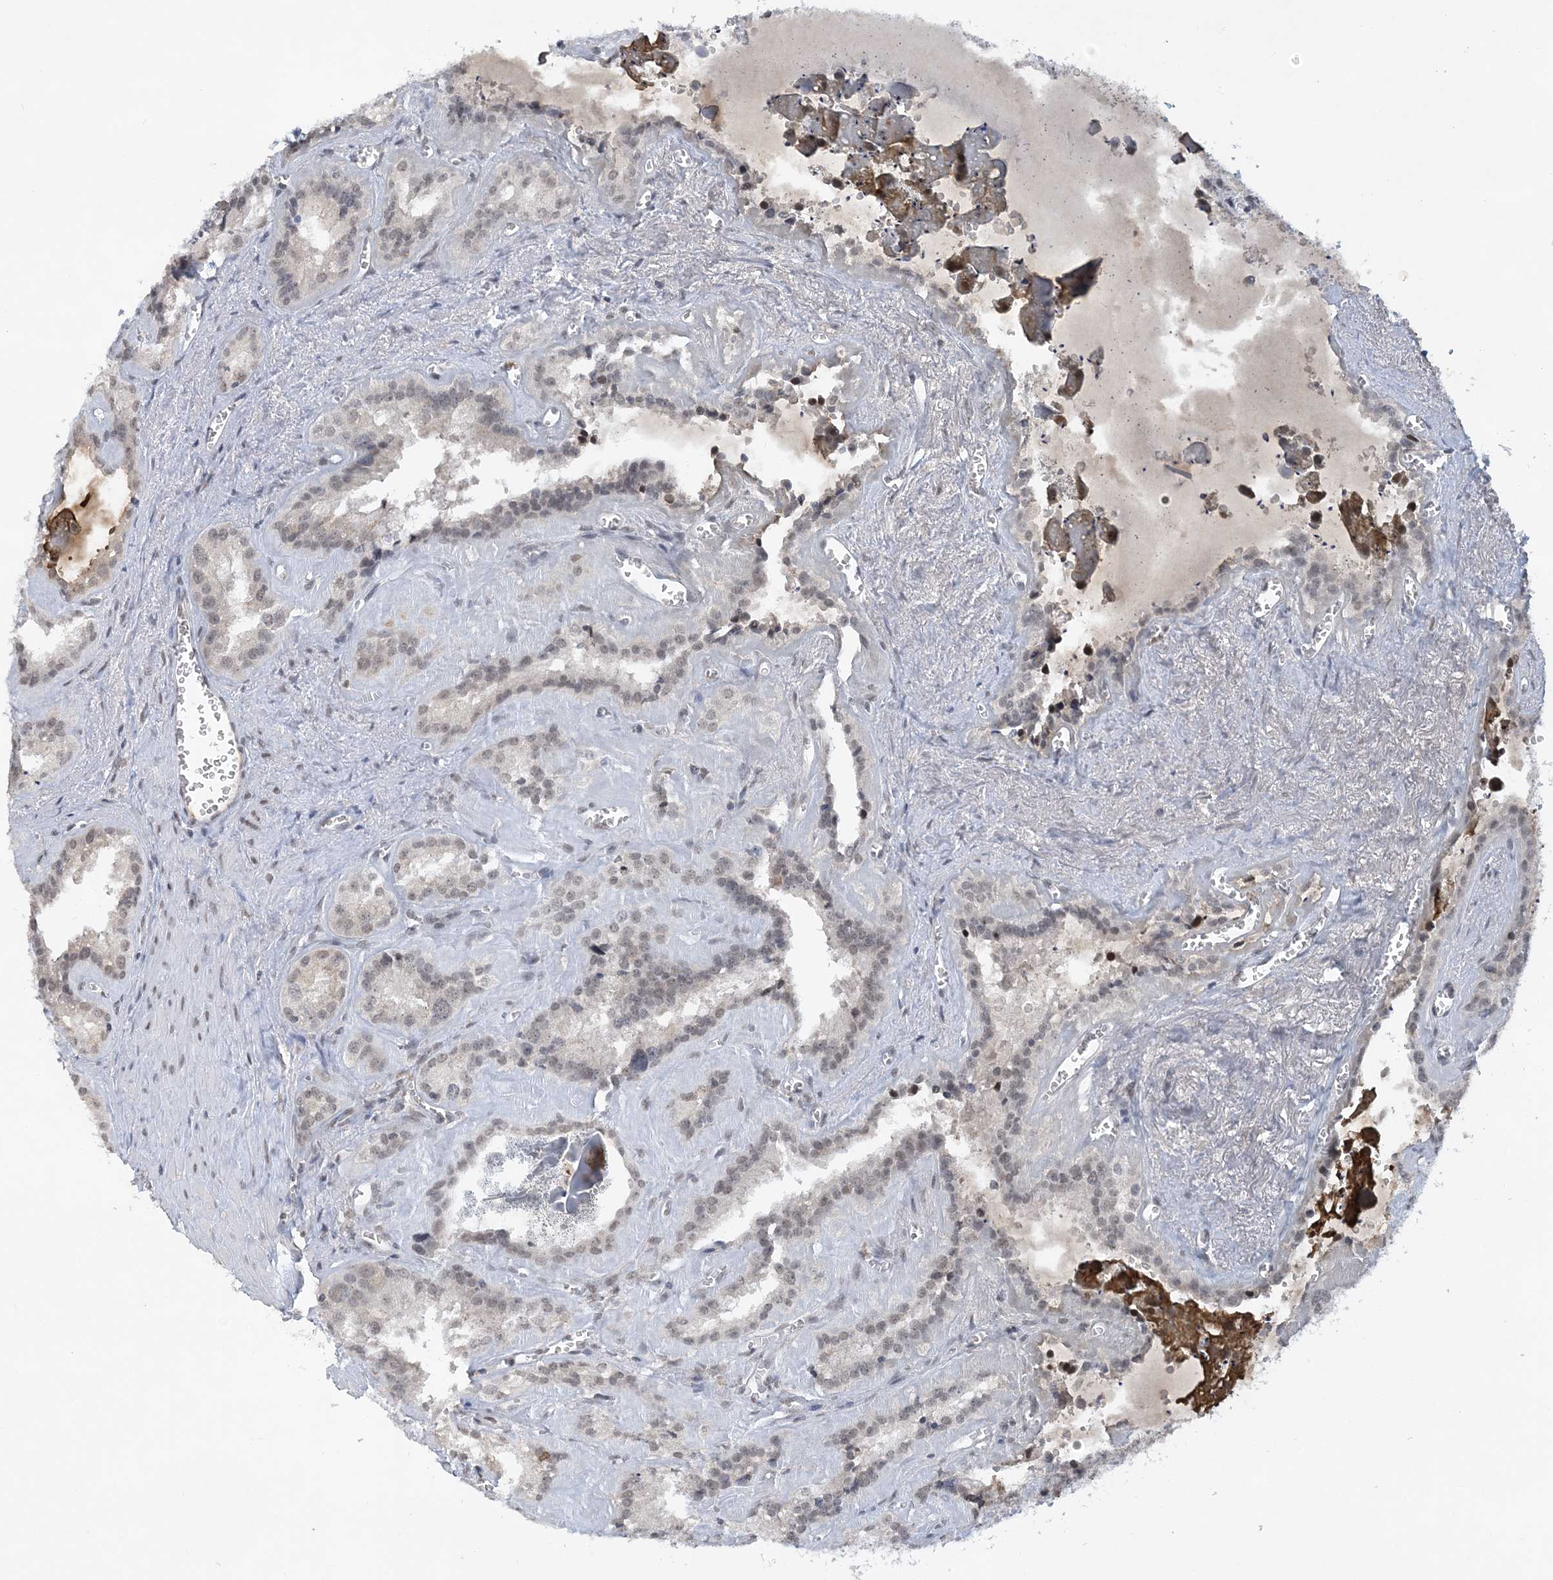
{"staining": {"intensity": "weak", "quantity": "25%-75%", "location": "nuclear"}, "tissue": "seminal vesicle", "cell_type": "Glandular cells", "image_type": "normal", "snomed": [{"axis": "morphology", "description": "Normal tissue, NOS"}, {"axis": "topography", "description": "Prostate"}, {"axis": "topography", "description": "Seminal veicle"}], "caption": "IHC image of normal seminal vesicle: seminal vesicle stained using IHC demonstrates low levels of weak protein expression localized specifically in the nuclear of glandular cells, appearing as a nuclear brown color.", "gene": "KMT2D", "patient": {"sex": "male", "age": 59}}